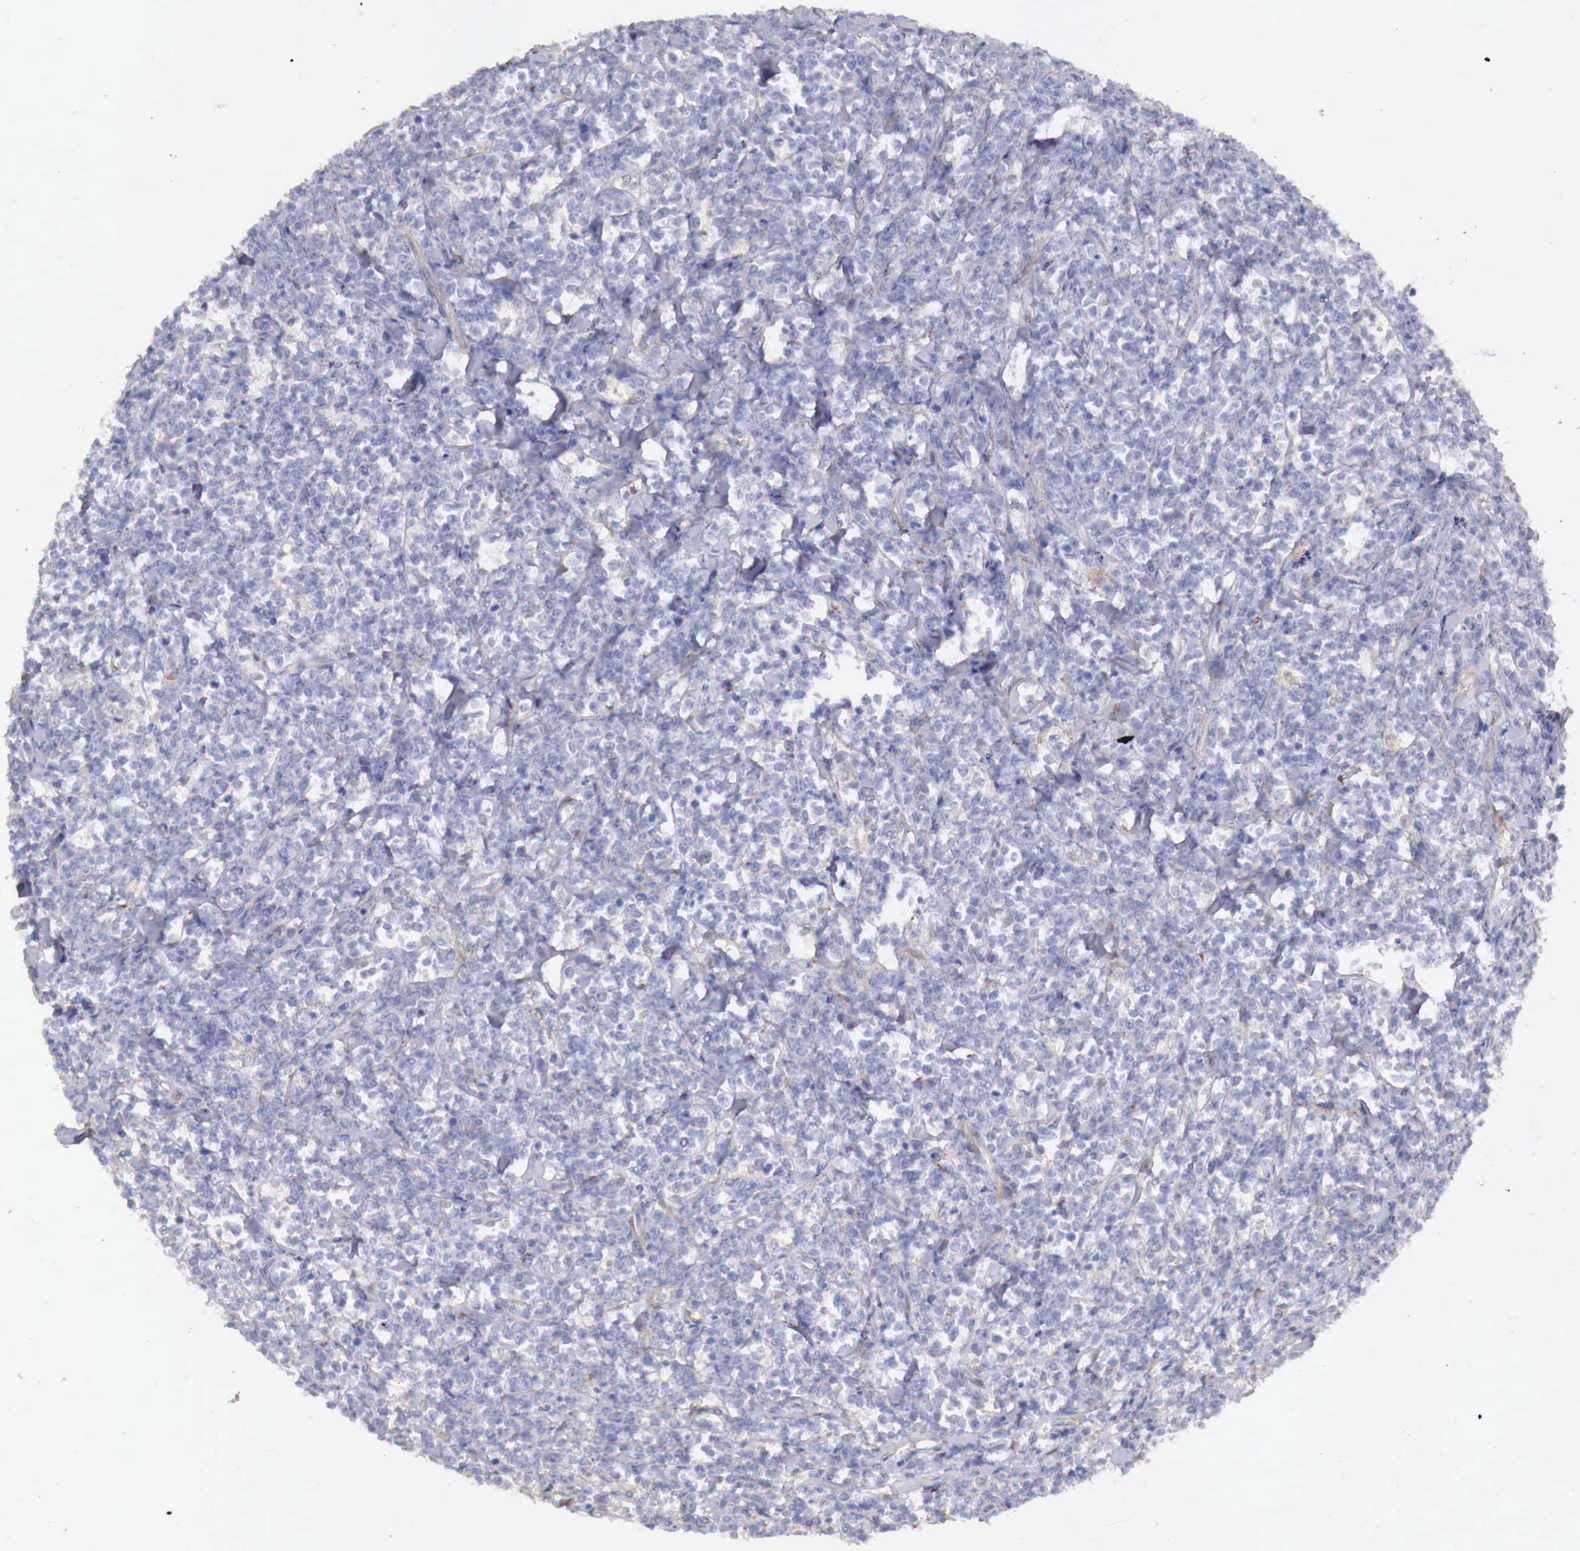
{"staining": {"intensity": "negative", "quantity": "none", "location": "none"}, "tissue": "lymphoma", "cell_type": "Tumor cells", "image_type": "cancer", "snomed": [{"axis": "morphology", "description": "Malignant lymphoma, non-Hodgkin's type, High grade"}, {"axis": "topography", "description": "Small intestine"}, {"axis": "topography", "description": "Colon"}], "caption": "There is no significant staining in tumor cells of lymphoma.", "gene": "KLHDC7B", "patient": {"sex": "male", "age": 8}}